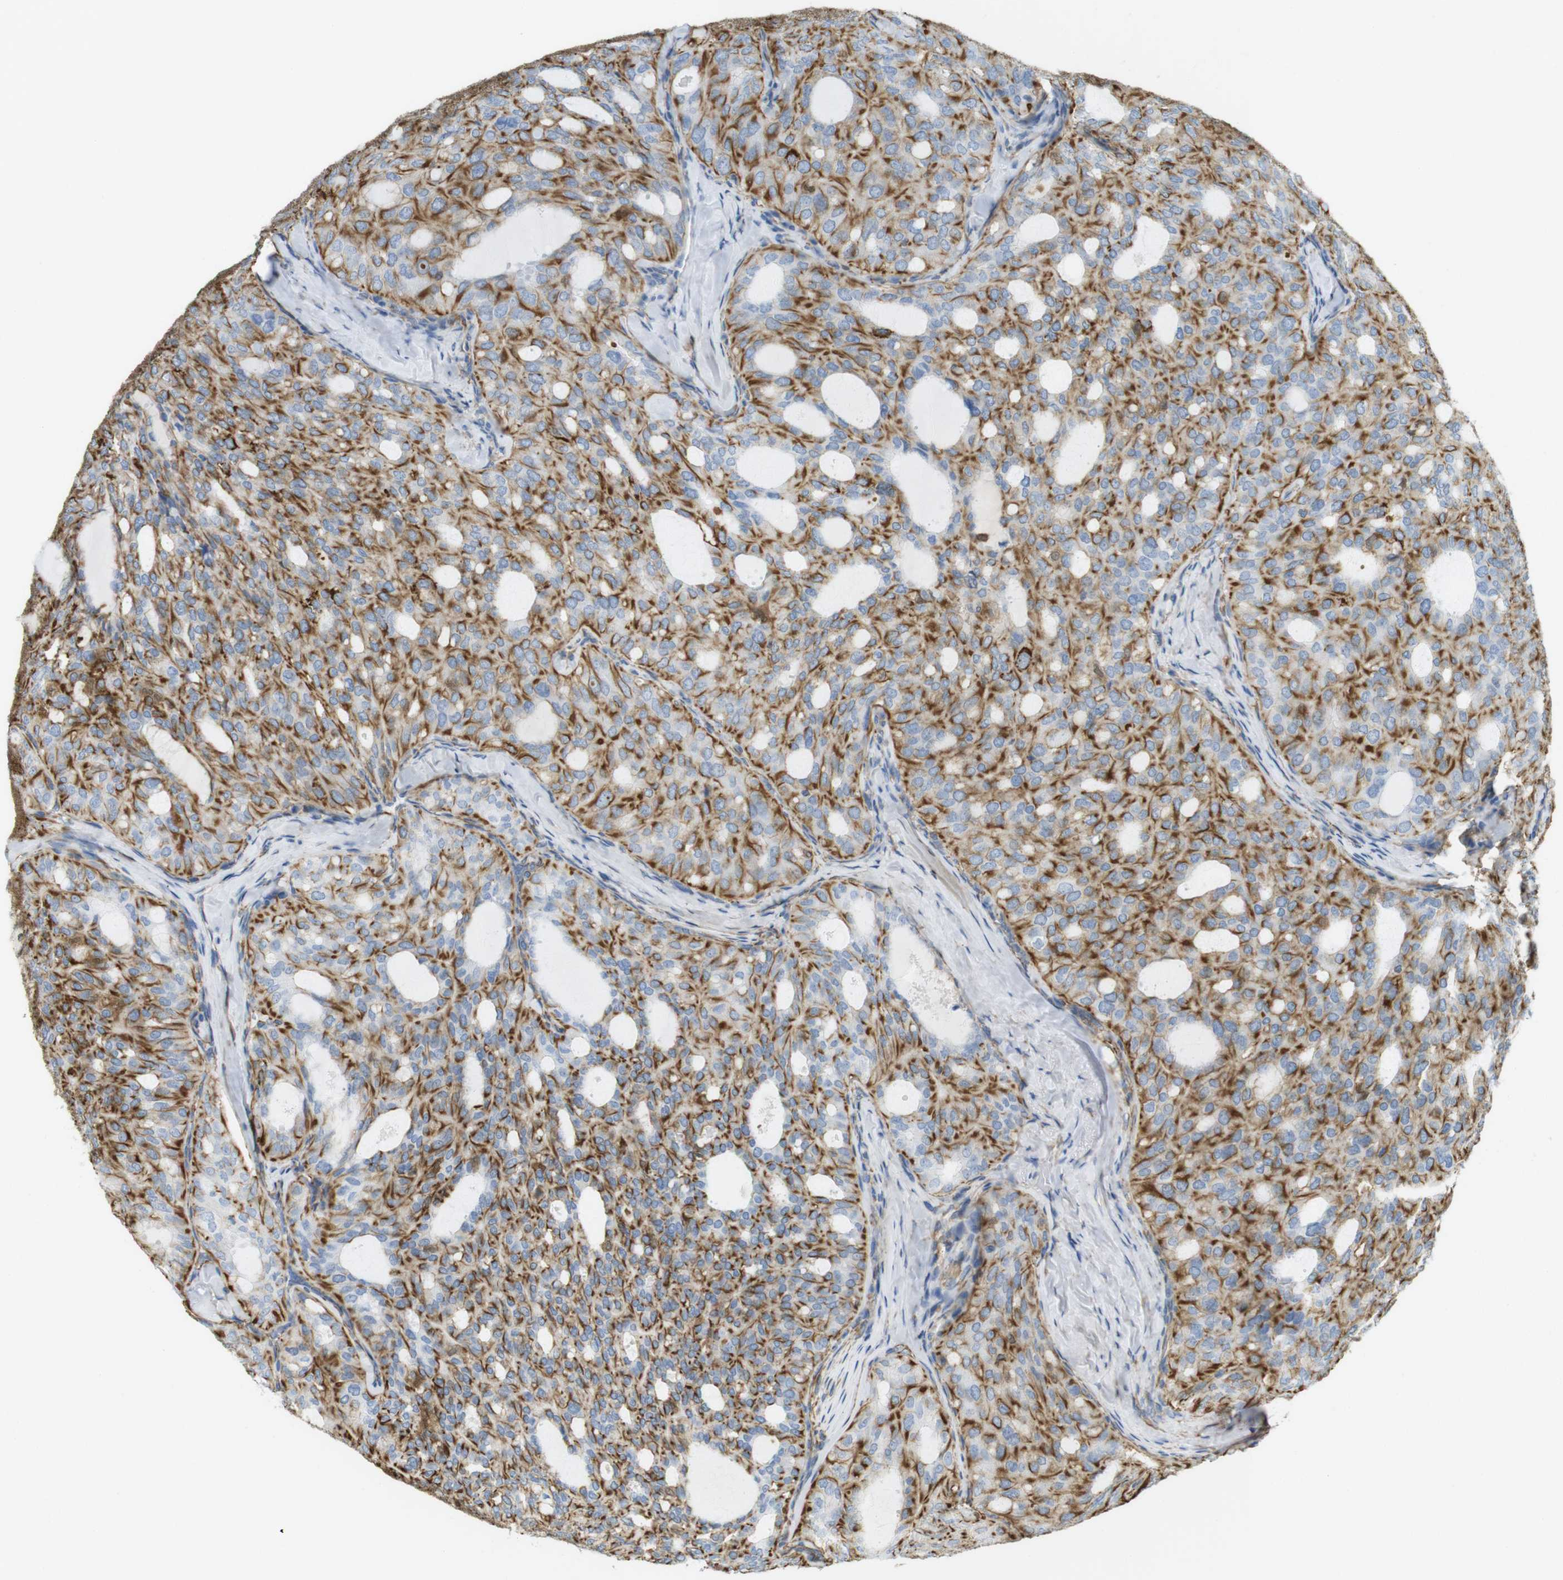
{"staining": {"intensity": "moderate", "quantity": "25%-75%", "location": "cytoplasmic/membranous"}, "tissue": "thyroid cancer", "cell_type": "Tumor cells", "image_type": "cancer", "snomed": [{"axis": "morphology", "description": "Follicular adenoma carcinoma, NOS"}, {"axis": "topography", "description": "Thyroid gland"}], "caption": "Immunohistochemical staining of follicular adenoma carcinoma (thyroid) shows medium levels of moderate cytoplasmic/membranous protein positivity in about 25%-75% of tumor cells. The staining is performed using DAB brown chromogen to label protein expression. The nuclei are counter-stained blue using hematoxylin.", "gene": "MS4A10", "patient": {"sex": "male", "age": 75}}